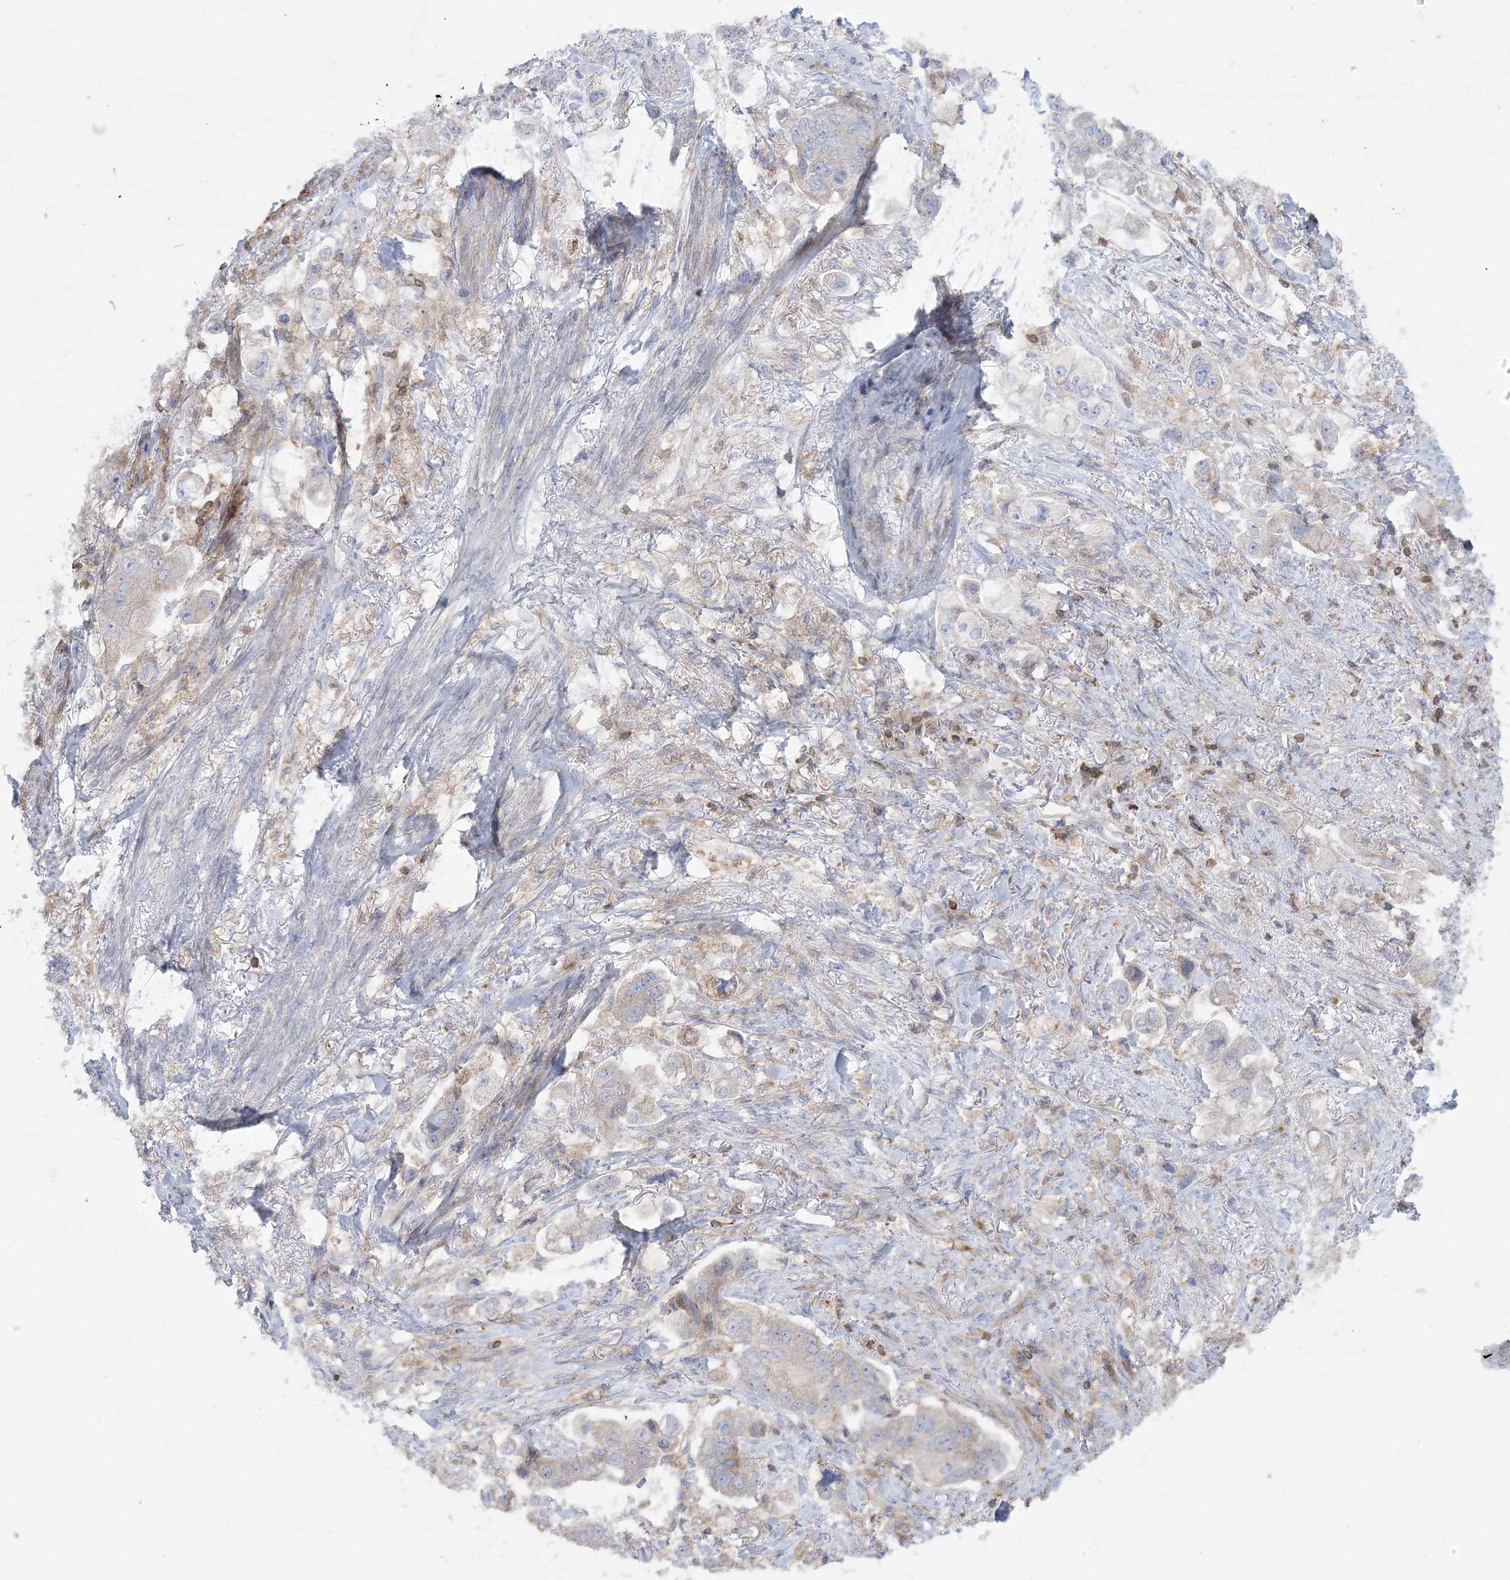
{"staining": {"intensity": "weak", "quantity": "<25%", "location": "cytoplasmic/membranous"}, "tissue": "stomach cancer", "cell_type": "Tumor cells", "image_type": "cancer", "snomed": [{"axis": "morphology", "description": "Adenocarcinoma, NOS"}, {"axis": "topography", "description": "Stomach"}], "caption": "An IHC histopathology image of stomach cancer is shown. There is no staining in tumor cells of stomach cancer.", "gene": "ARHGAP30", "patient": {"sex": "male", "age": 62}}